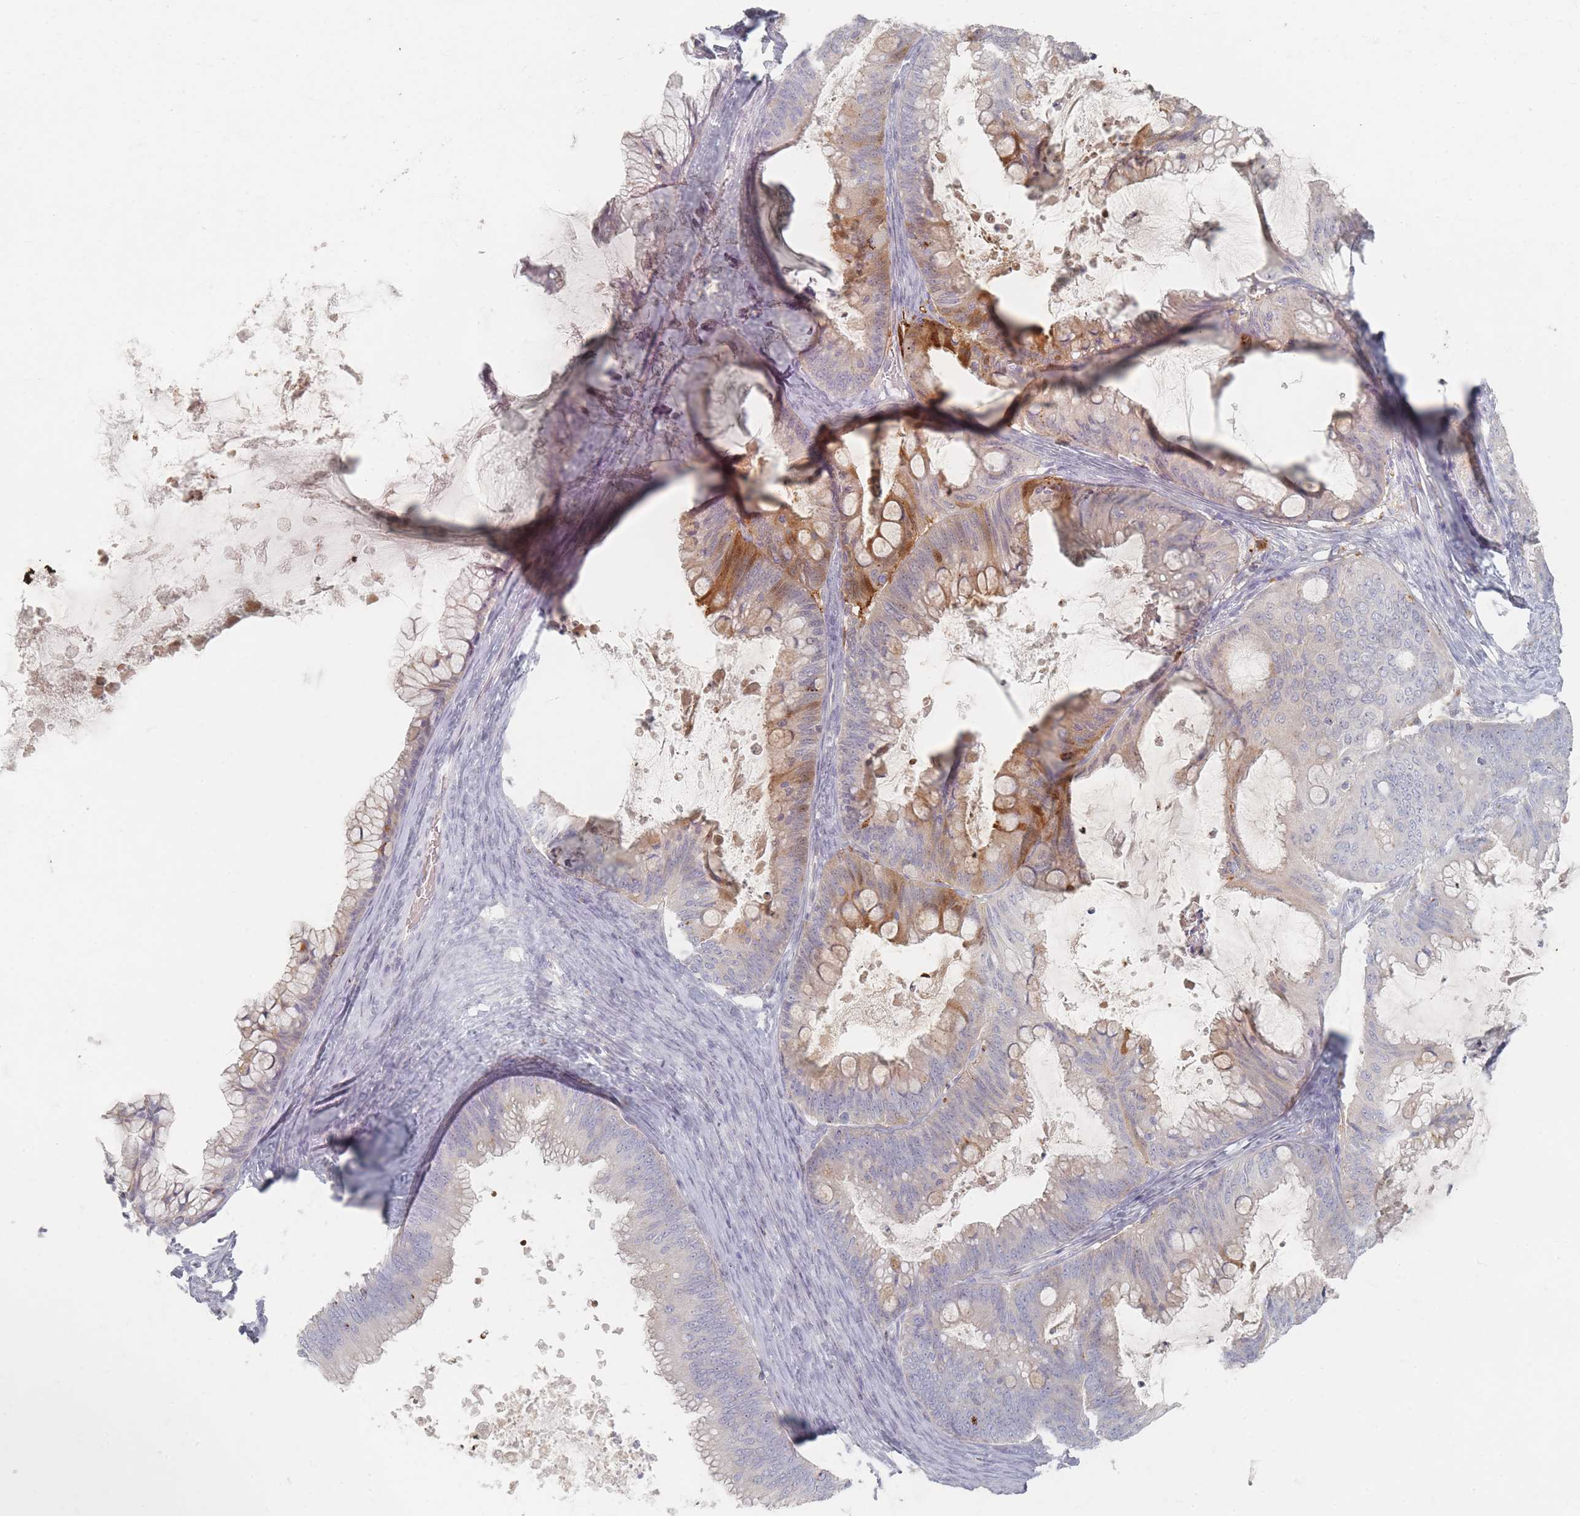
{"staining": {"intensity": "moderate", "quantity": "<25%", "location": "cytoplasmic/membranous"}, "tissue": "ovarian cancer", "cell_type": "Tumor cells", "image_type": "cancer", "snomed": [{"axis": "morphology", "description": "Cystadenocarcinoma, mucinous, NOS"}, {"axis": "topography", "description": "Ovary"}], "caption": "Ovarian cancer (mucinous cystadenocarcinoma) stained with immunohistochemistry shows moderate cytoplasmic/membranous expression in about <25% of tumor cells.", "gene": "SLC2A11", "patient": {"sex": "female", "age": 35}}